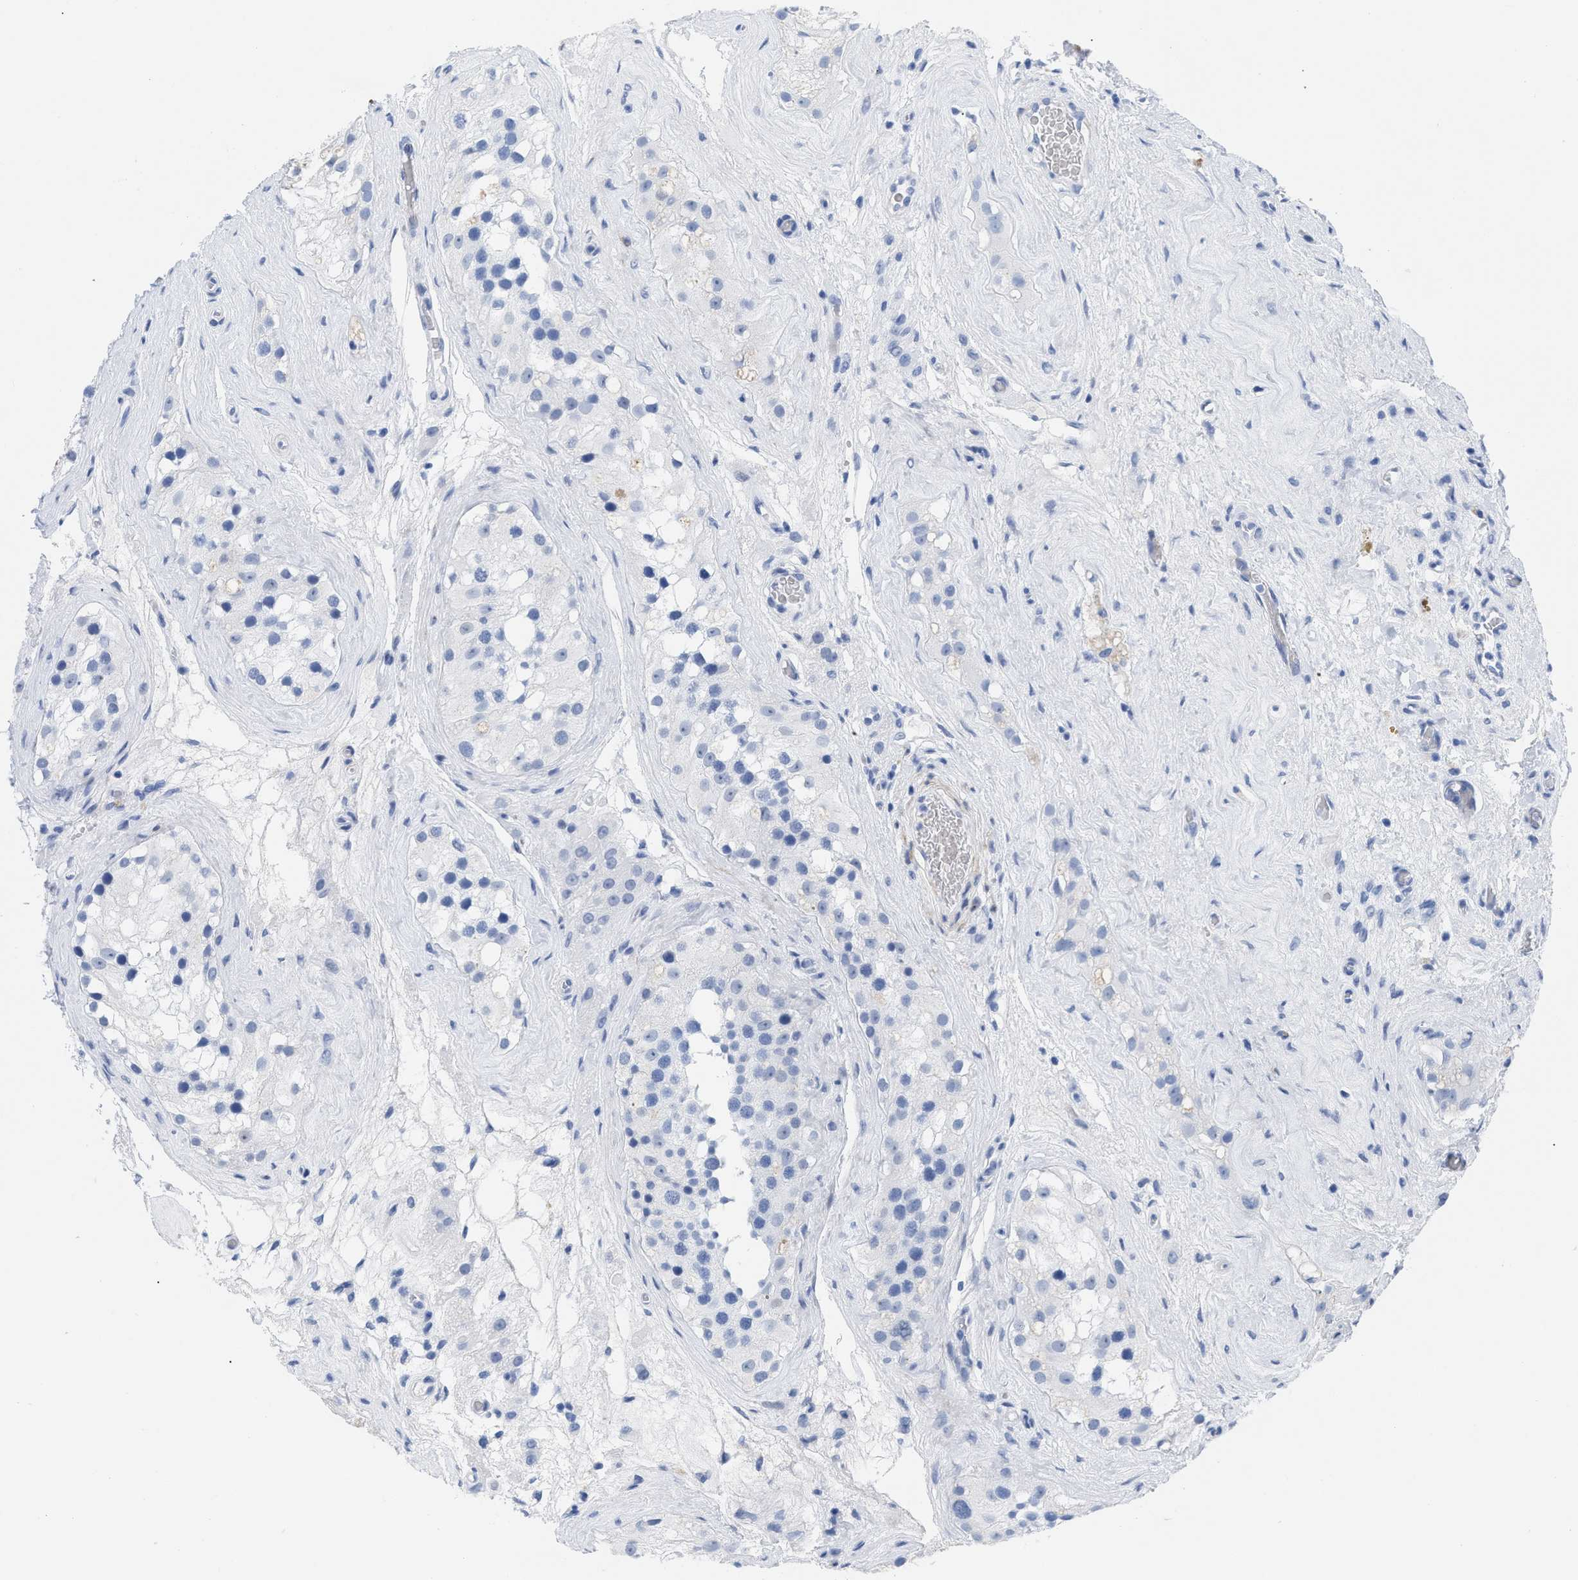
{"staining": {"intensity": "negative", "quantity": "none", "location": "none"}, "tissue": "testis", "cell_type": "Cells in seminiferous ducts", "image_type": "normal", "snomed": [{"axis": "morphology", "description": "Normal tissue, NOS"}, {"axis": "morphology", "description": "Seminoma, NOS"}, {"axis": "topography", "description": "Testis"}], "caption": "Immunohistochemistry (IHC) of benign testis exhibits no positivity in cells in seminiferous ducts. The staining was performed using DAB (3,3'-diaminobenzidine) to visualize the protein expression in brown, while the nuclei were stained in blue with hematoxylin (Magnification: 20x).", "gene": "DUSP26", "patient": {"sex": "male", "age": 71}}